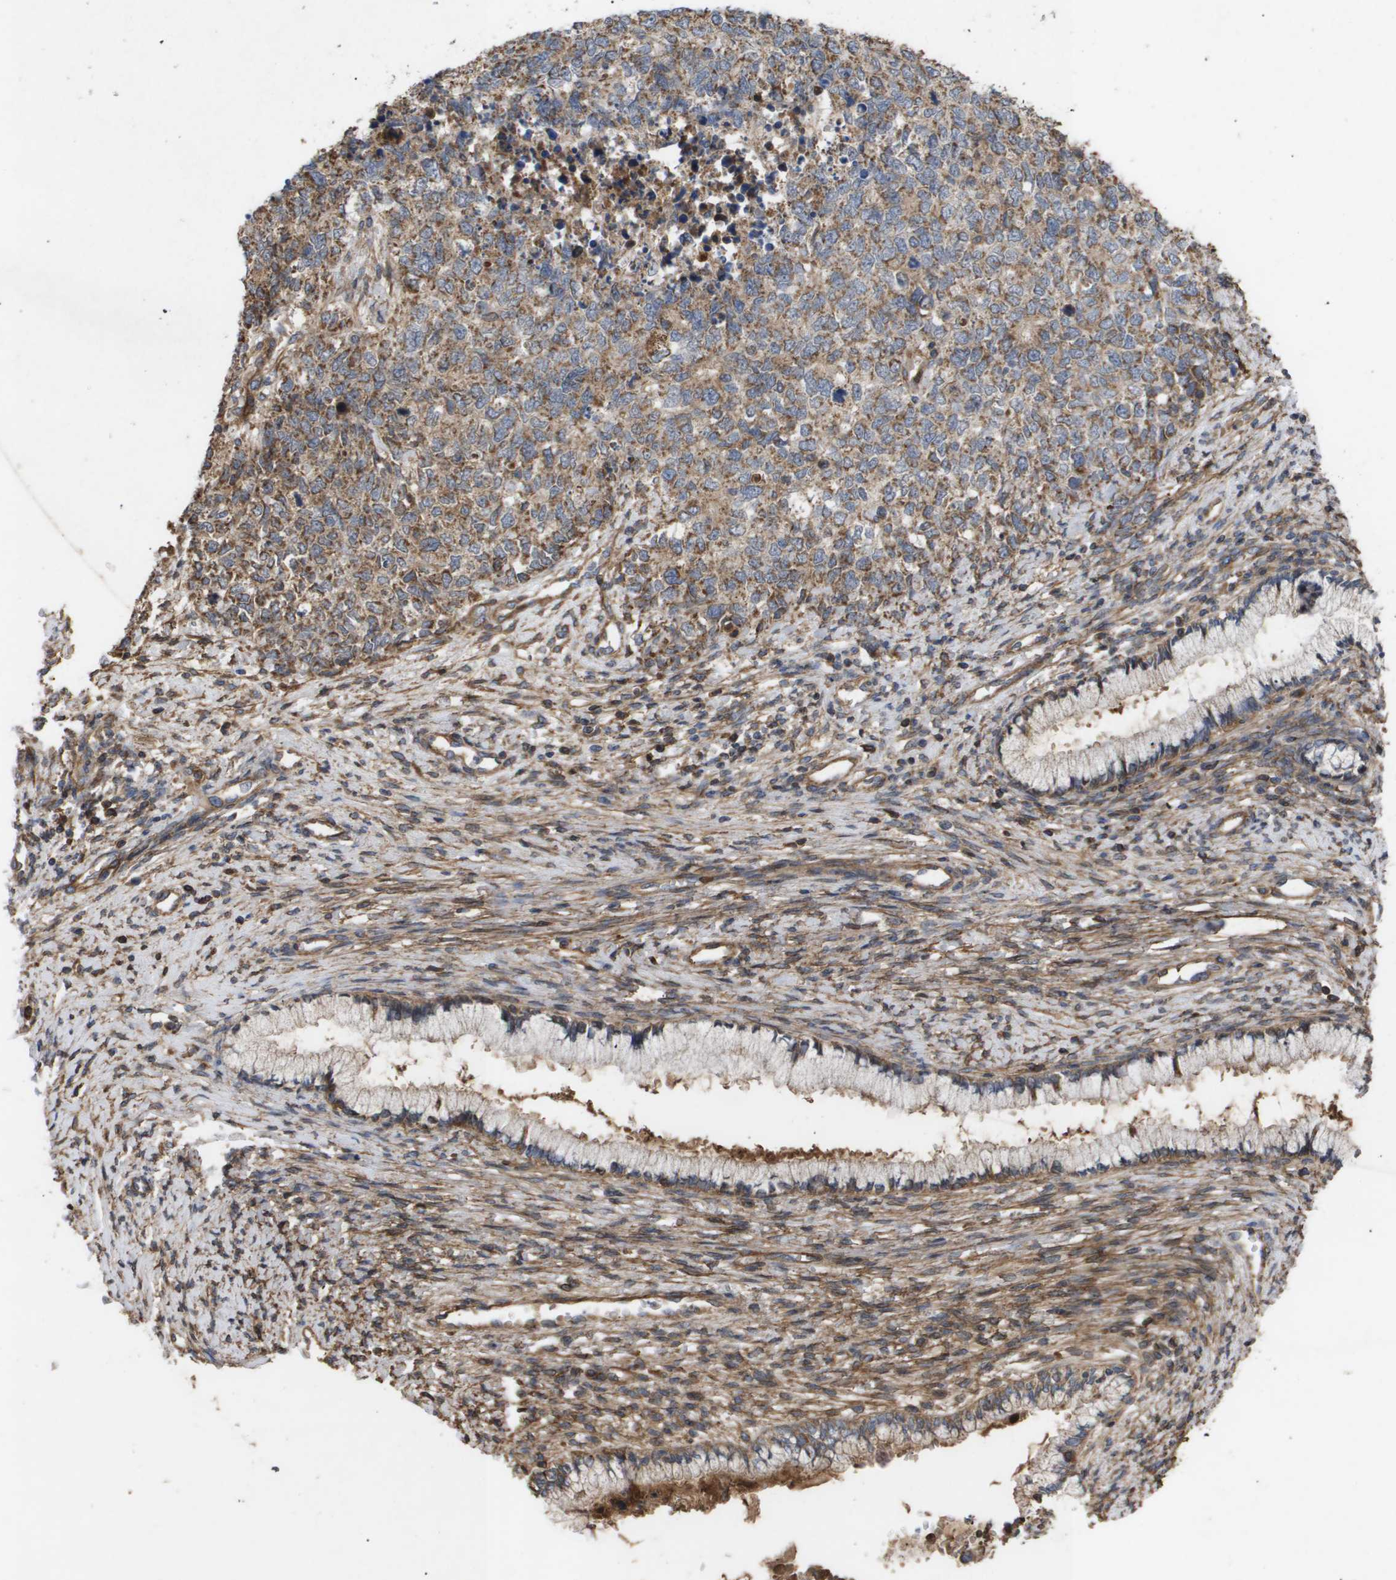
{"staining": {"intensity": "moderate", "quantity": ">75%", "location": "cytoplasmic/membranous"}, "tissue": "cervical cancer", "cell_type": "Tumor cells", "image_type": "cancer", "snomed": [{"axis": "morphology", "description": "Squamous cell carcinoma, NOS"}, {"axis": "topography", "description": "Cervix"}], "caption": "High-magnification brightfield microscopy of cervical cancer stained with DAB (3,3'-diaminobenzidine) (brown) and counterstained with hematoxylin (blue). tumor cells exhibit moderate cytoplasmic/membranous staining is seen in approximately>75% of cells.", "gene": "TNS1", "patient": {"sex": "female", "age": 63}}